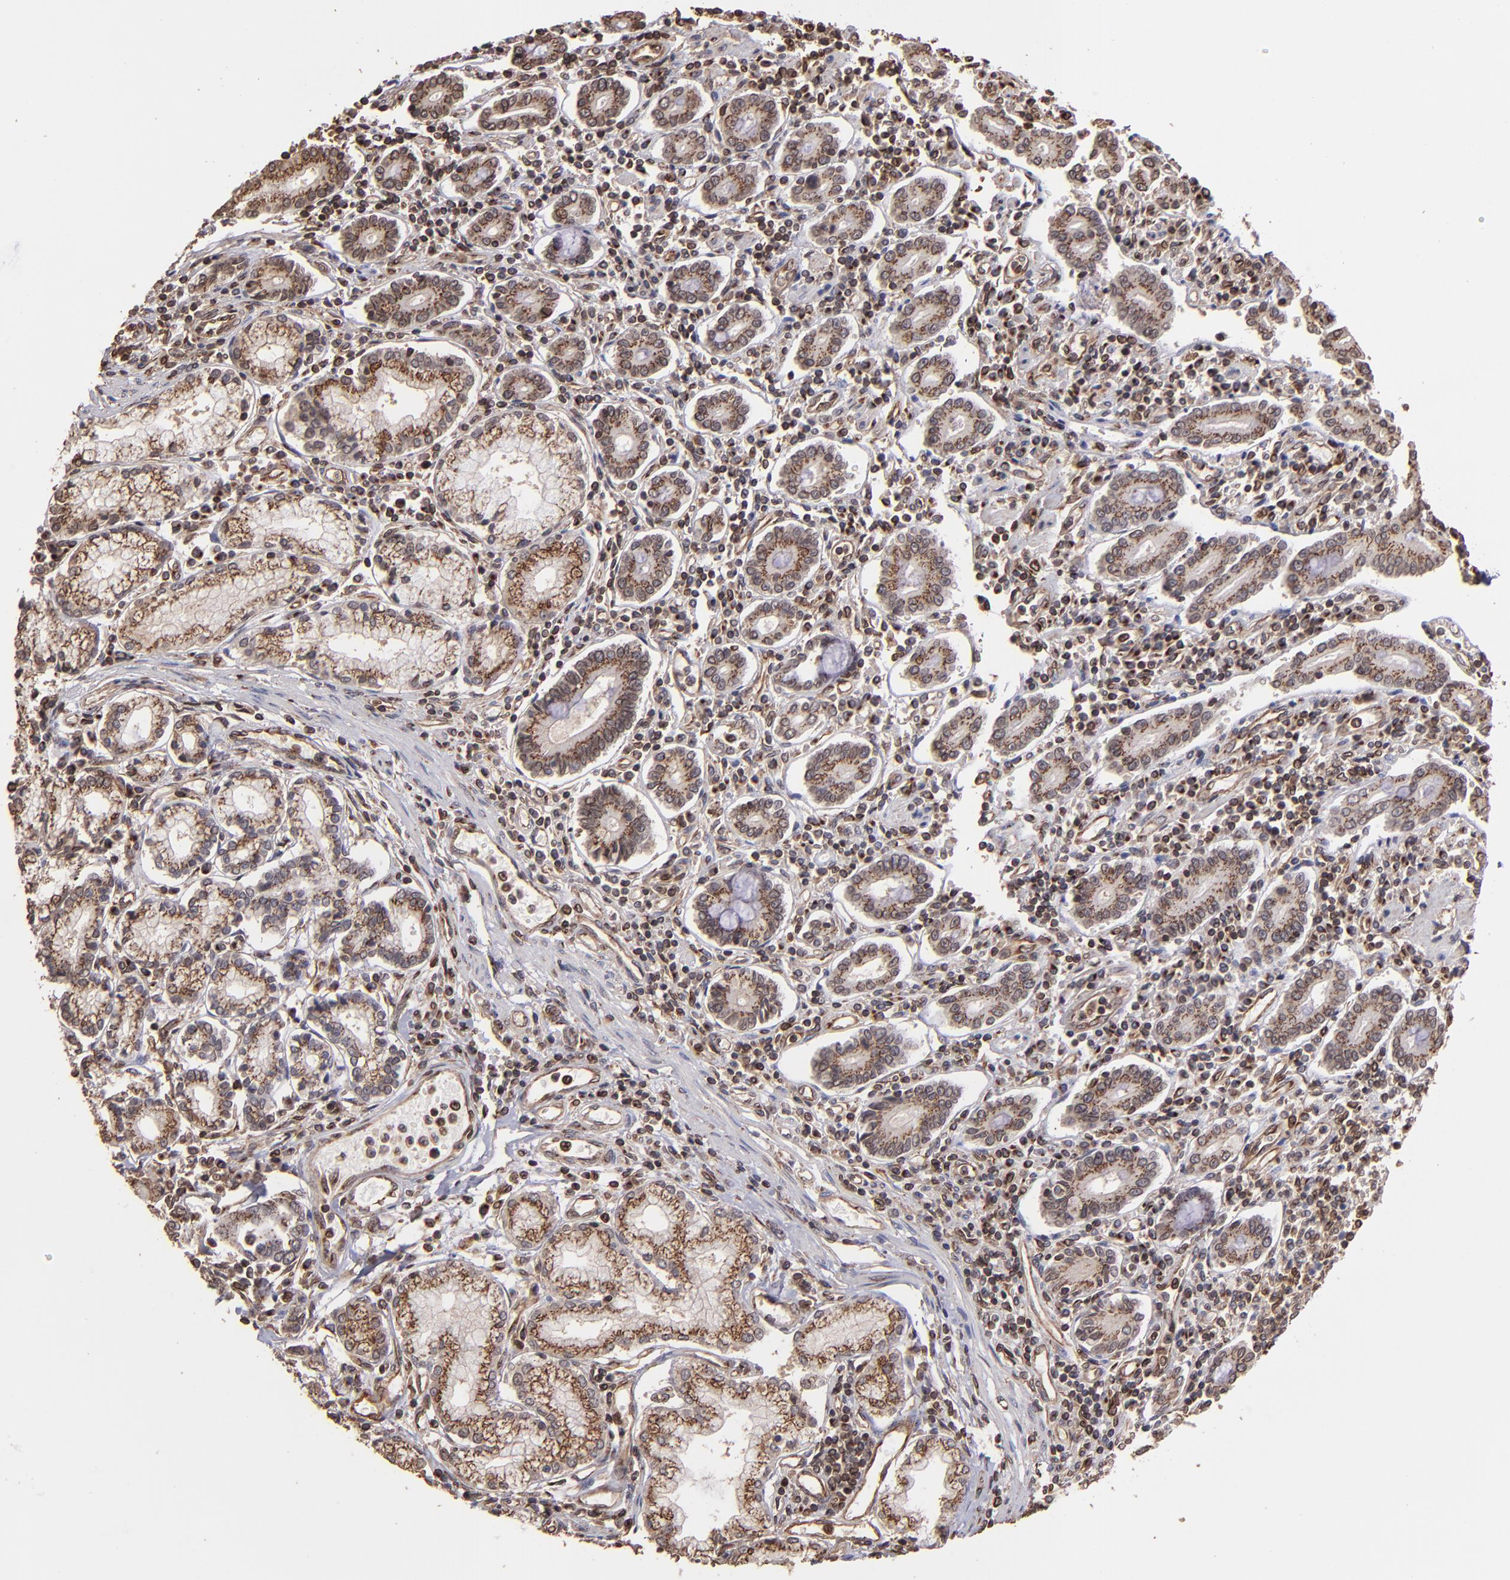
{"staining": {"intensity": "weak", "quantity": "25%-75%", "location": "cytoplasmic/membranous"}, "tissue": "pancreatic cancer", "cell_type": "Tumor cells", "image_type": "cancer", "snomed": [{"axis": "morphology", "description": "Adenocarcinoma, NOS"}, {"axis": "topography", "description": "Pancreas"}], "caption": "DAB (3,3'-diaminobenzidine) immunohistochemical staining of pancreatic cancer shows weak cytoplasmic/membranous protein expression in approximately 25%-75% of tumor cells.", "gene": "TRIP11", "patient": {"sex": "female", "age": 57}}